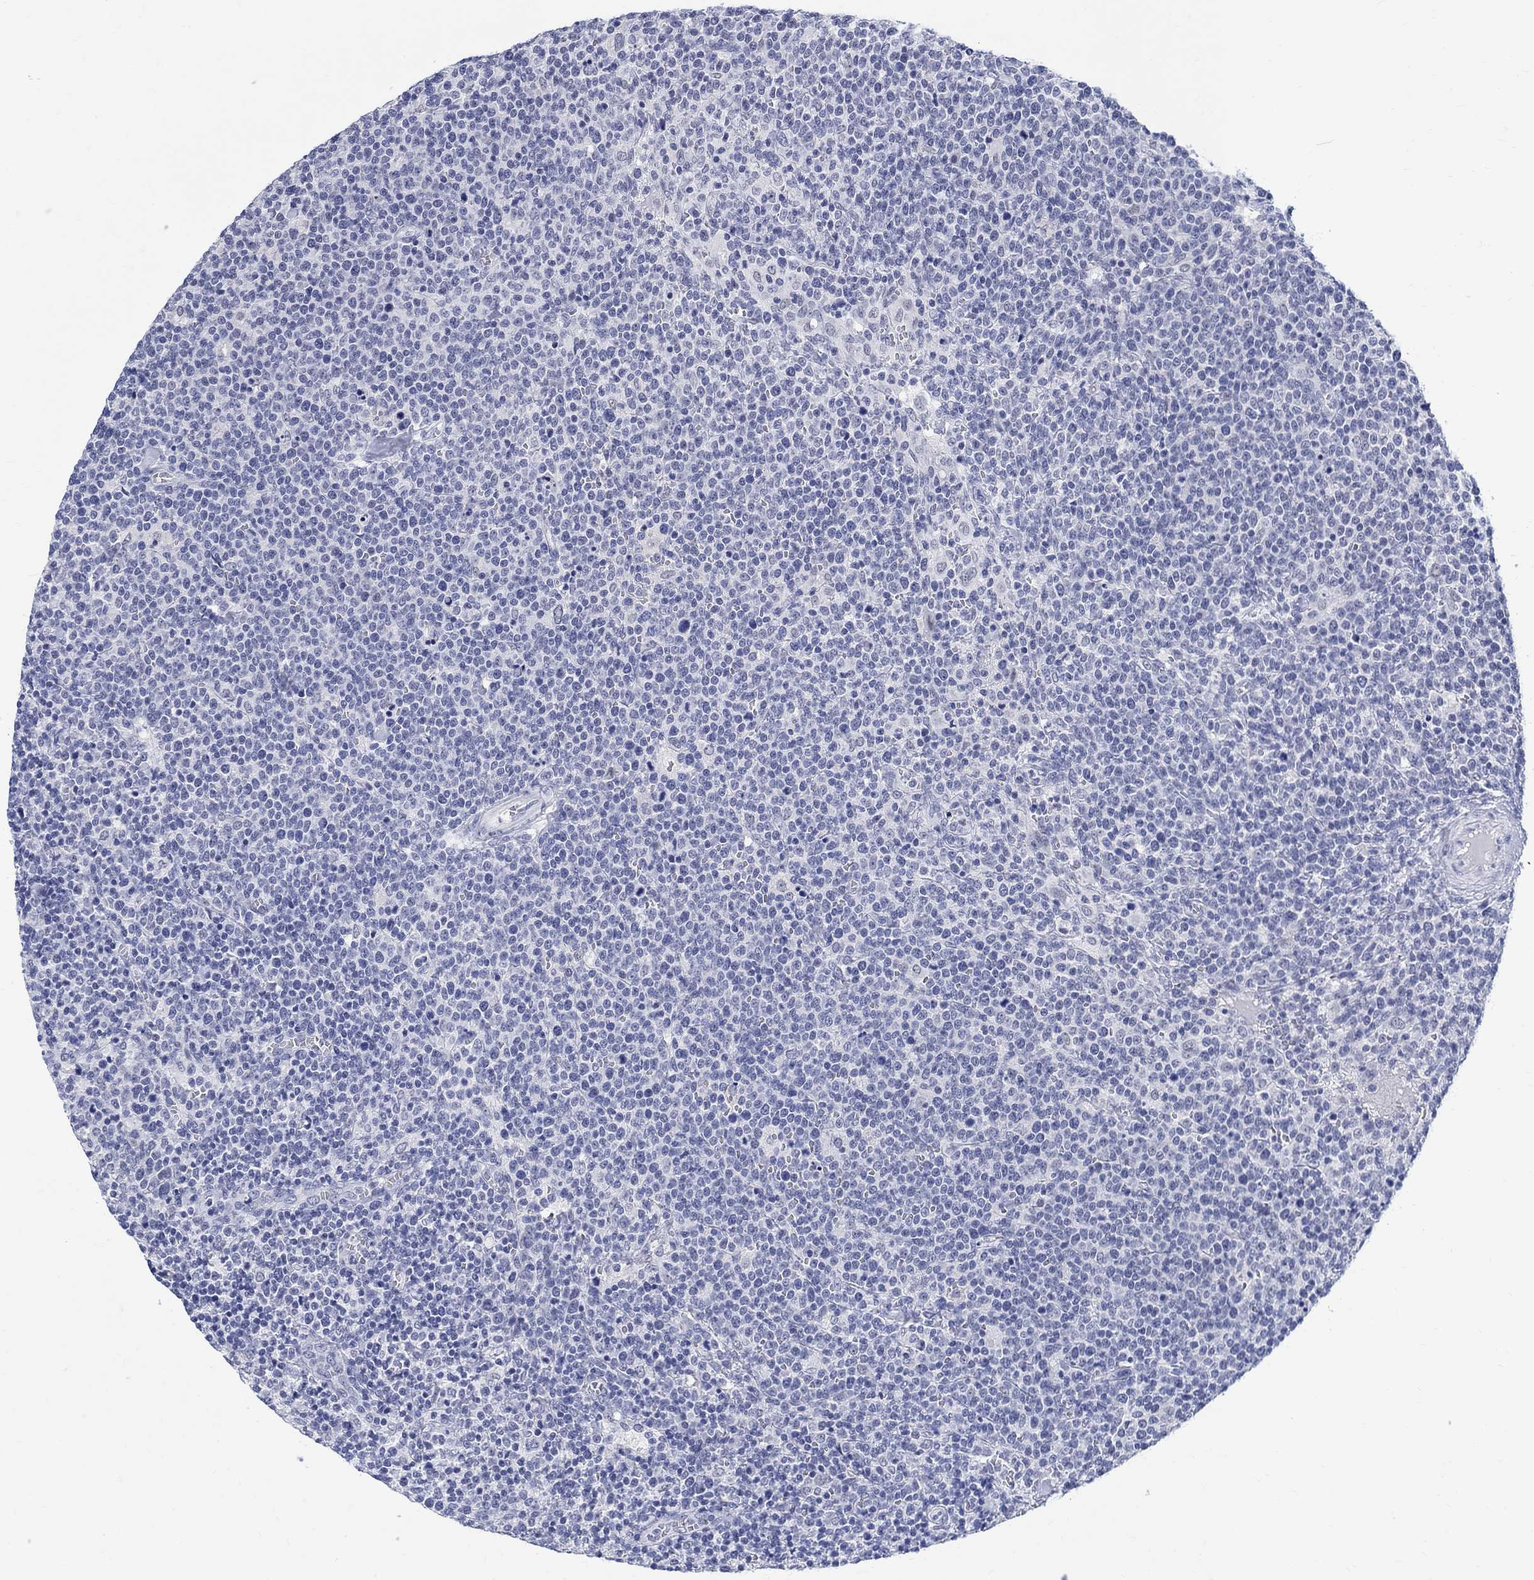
{"staining": {"intensity": "negative", "quantity": "none", "location": "none"}, "tissue": "lymphoma", "cell_type": "Tumor cells", "image_type": "cancer", "snomed": [{"axis": "morphology", "description": "Malignant lymphoma, non-Hodgkin's type, High grade"}, {"axis": "topography", "description": "Lymph node"}], "caption": "Lymphoma was stained to show a protein in brown. There is no significant expression in tumor cells.", "gene": "ANKS1B", "patient": {"sex": "male", "age": 61}}